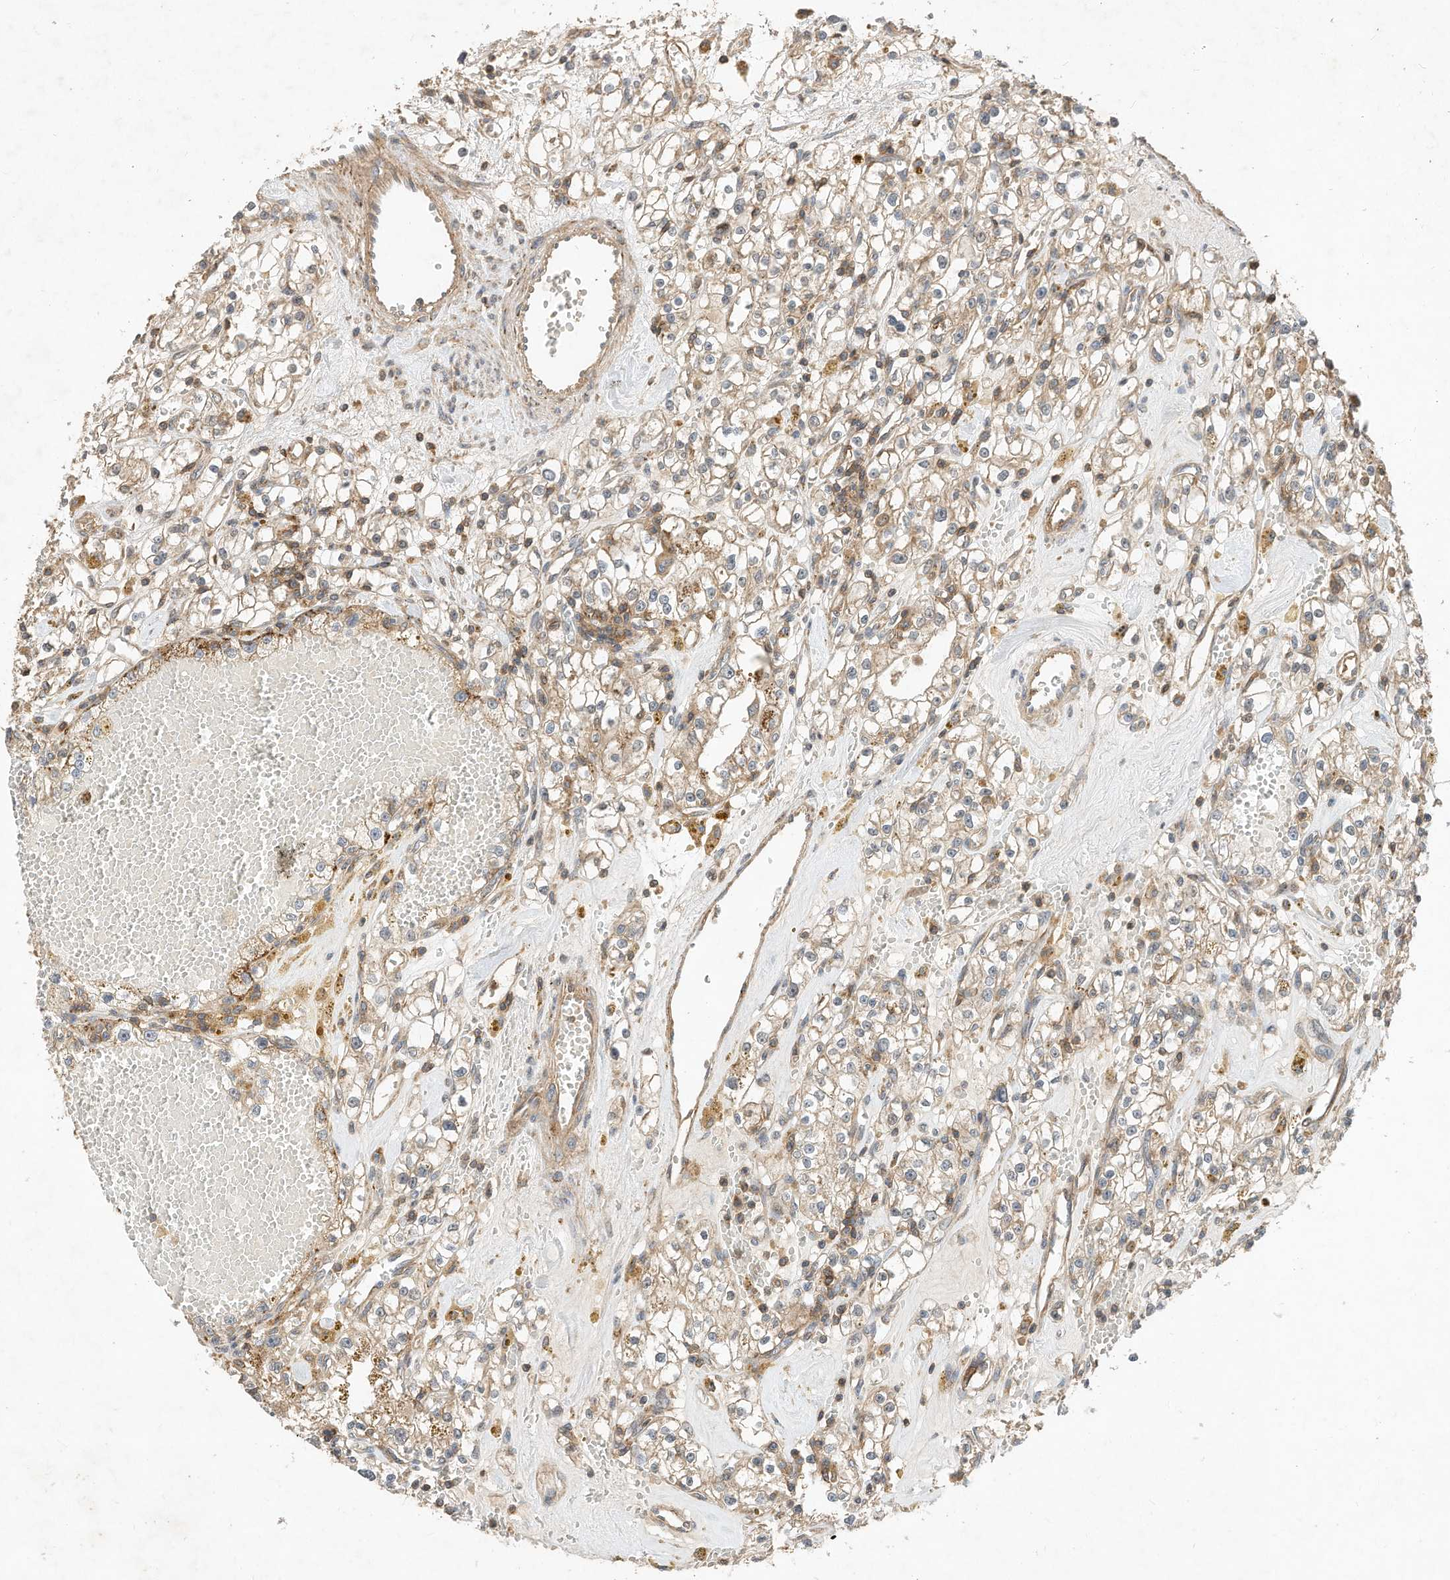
{"staining": {"intensity": "weak", "quantity": ">75%", "location": "cytoplasmic/membranous"}, "tissue": "renal cancer", "cell_type": "Tumor cells", "image_type": "cancer", "snomed": [{"axis": "morphology", "description": "Adenocarcinoma, NOS"}, {"axis": "topography", "description": "Kidney"}], "caption": "IHC image of adenocarcinoma (renal) stained for a protein (brown), which exhibits low levels of weak cytoplasmic/membranous expression in approximately >75% of tumor cells.", "gene": "CPAMD8", "patient": {"sex": "male", "age": 56}}